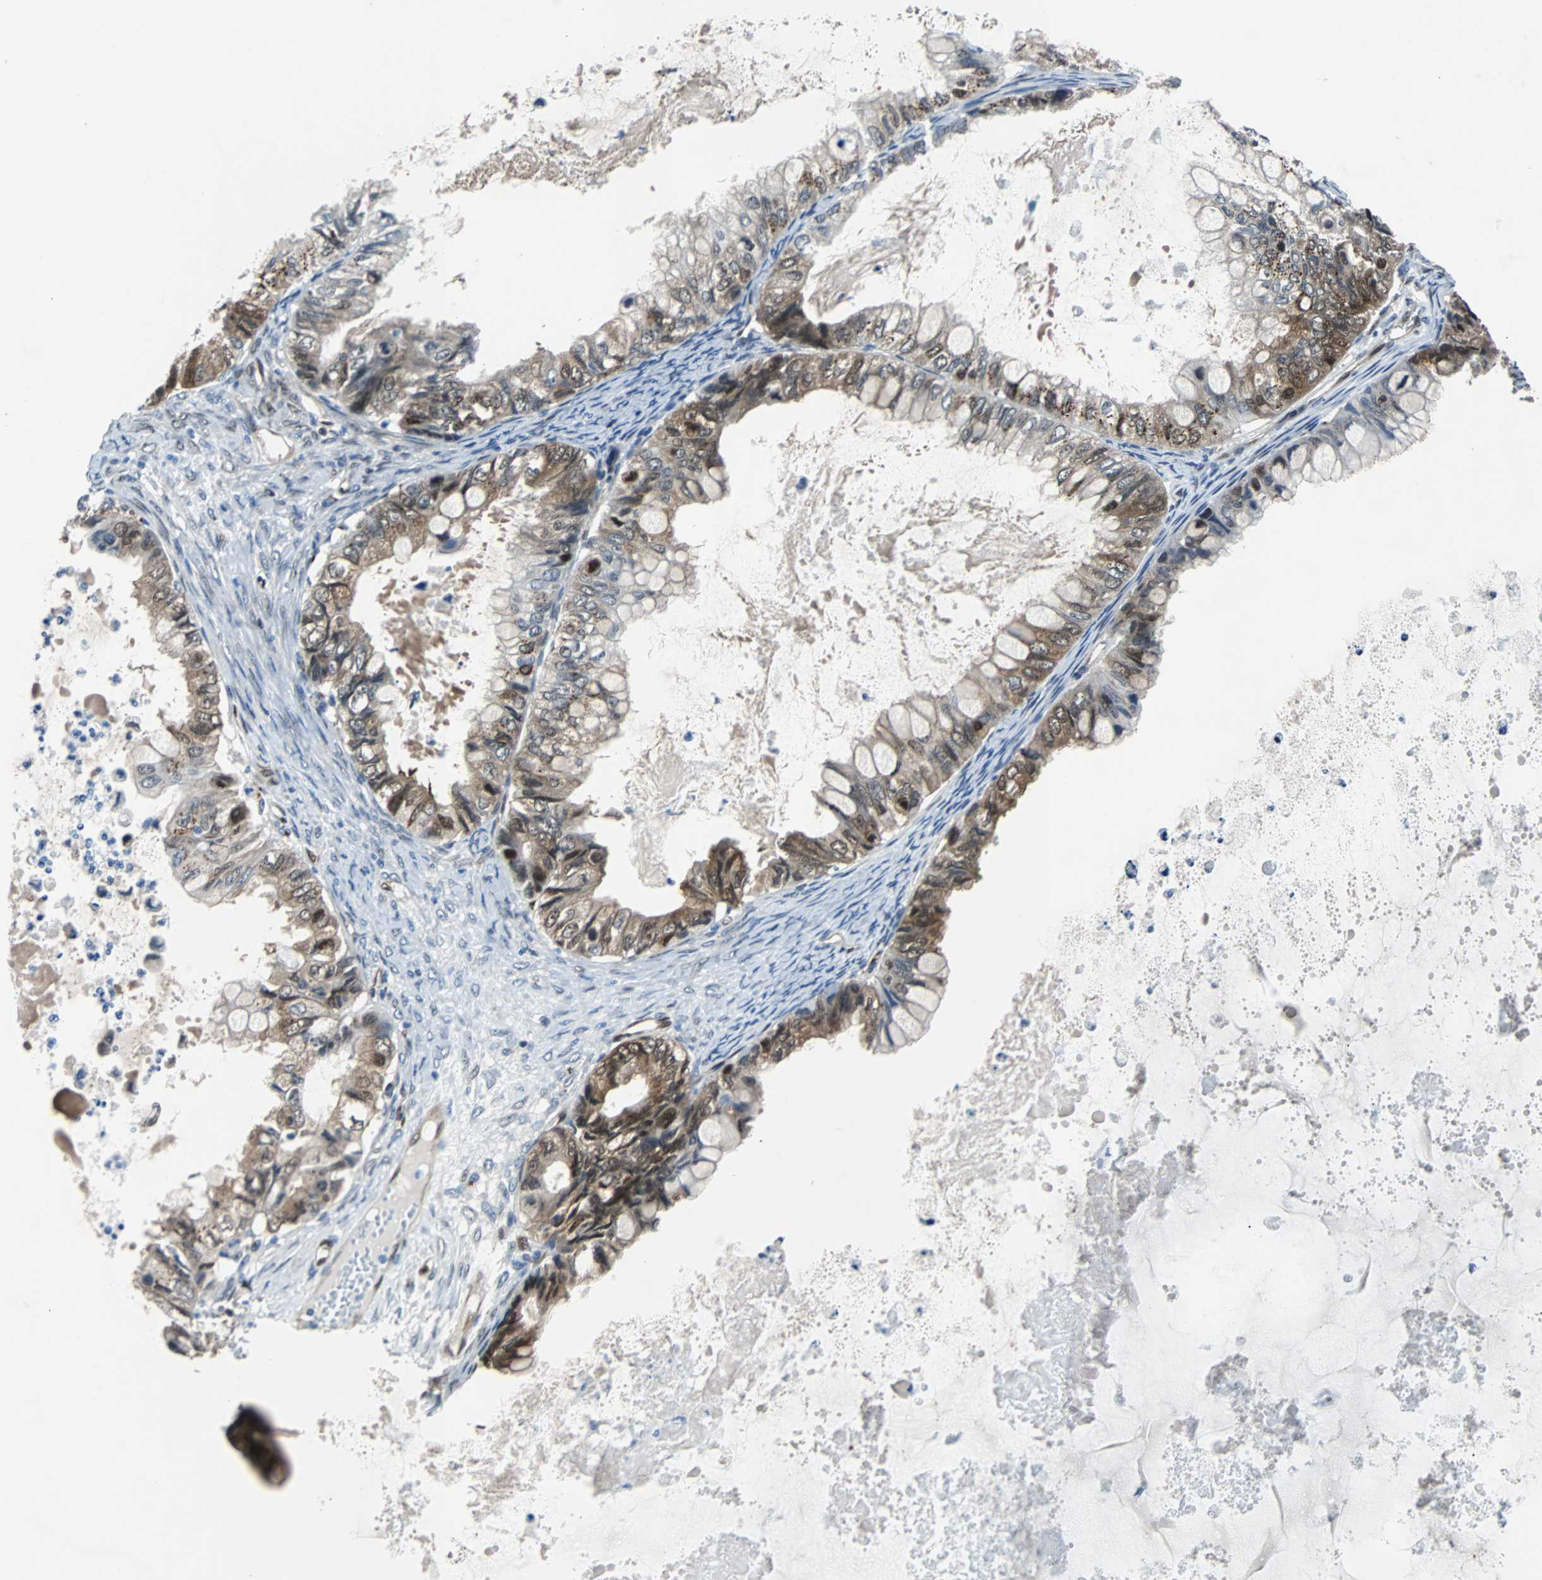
{"staining": {"intensity": "moderate", "quantity": ">75%", "location": "cytoplasmic/membranous,nuclear"}, "tissue": "ovarian cancer", "cell_type": "Tumor cells", "image_type": "cancer", "snomed": [{"axis": "morphology", "description": "Cystadenocarcinoma, mucinous, NOS"}, {"axis": "topography", "description": "Ovary"}], "caption": "This is a histology image of IHC staining of mucinous cystadenocarcinoma (ovarian), which shows moderate positivity in the cytoplasmic/membranous and nuclear of tumor cells.", "gene": "MAP2K6", "patient": {"sex": "female", "age": 80}}